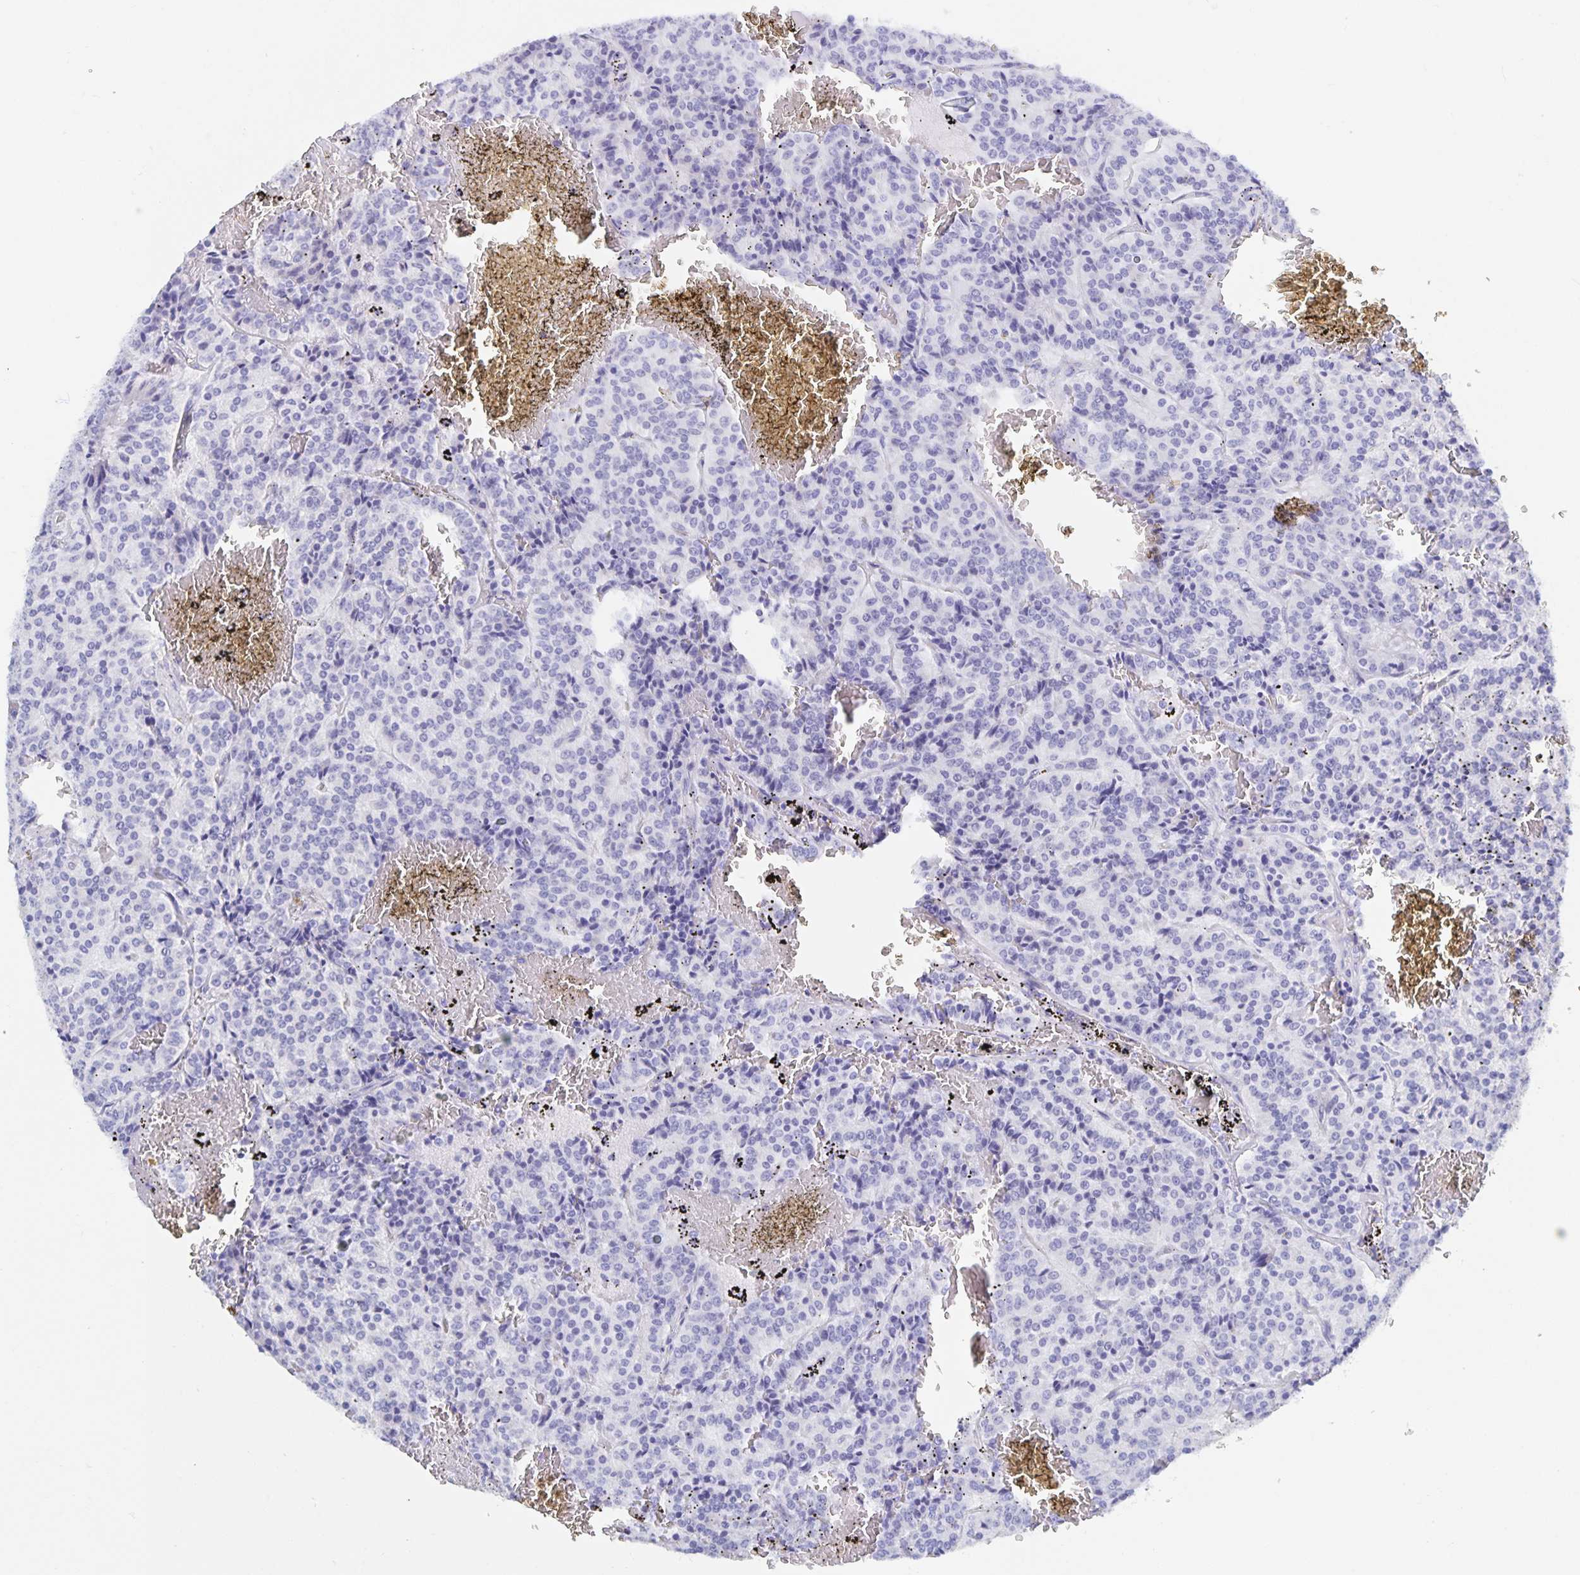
{"staining": {"intensity": "negative", "quantity": "none", "location": "none"}, "tissue": "carcinoid", "cell_type": "Tumor cells", "image_type": "cancer", "snomed": [{"axis": "morphology", "description": "Carcinoid, malignant, NOS"}, {"axis": "topography", "description": "Lung"}], "caption": "A histopathology image of malignant carcinoid stained for a protein demonstrates no brown staining in tumor cells.", "gene": "DMBT1", "patient": {"sex": "male", "age": 70}}